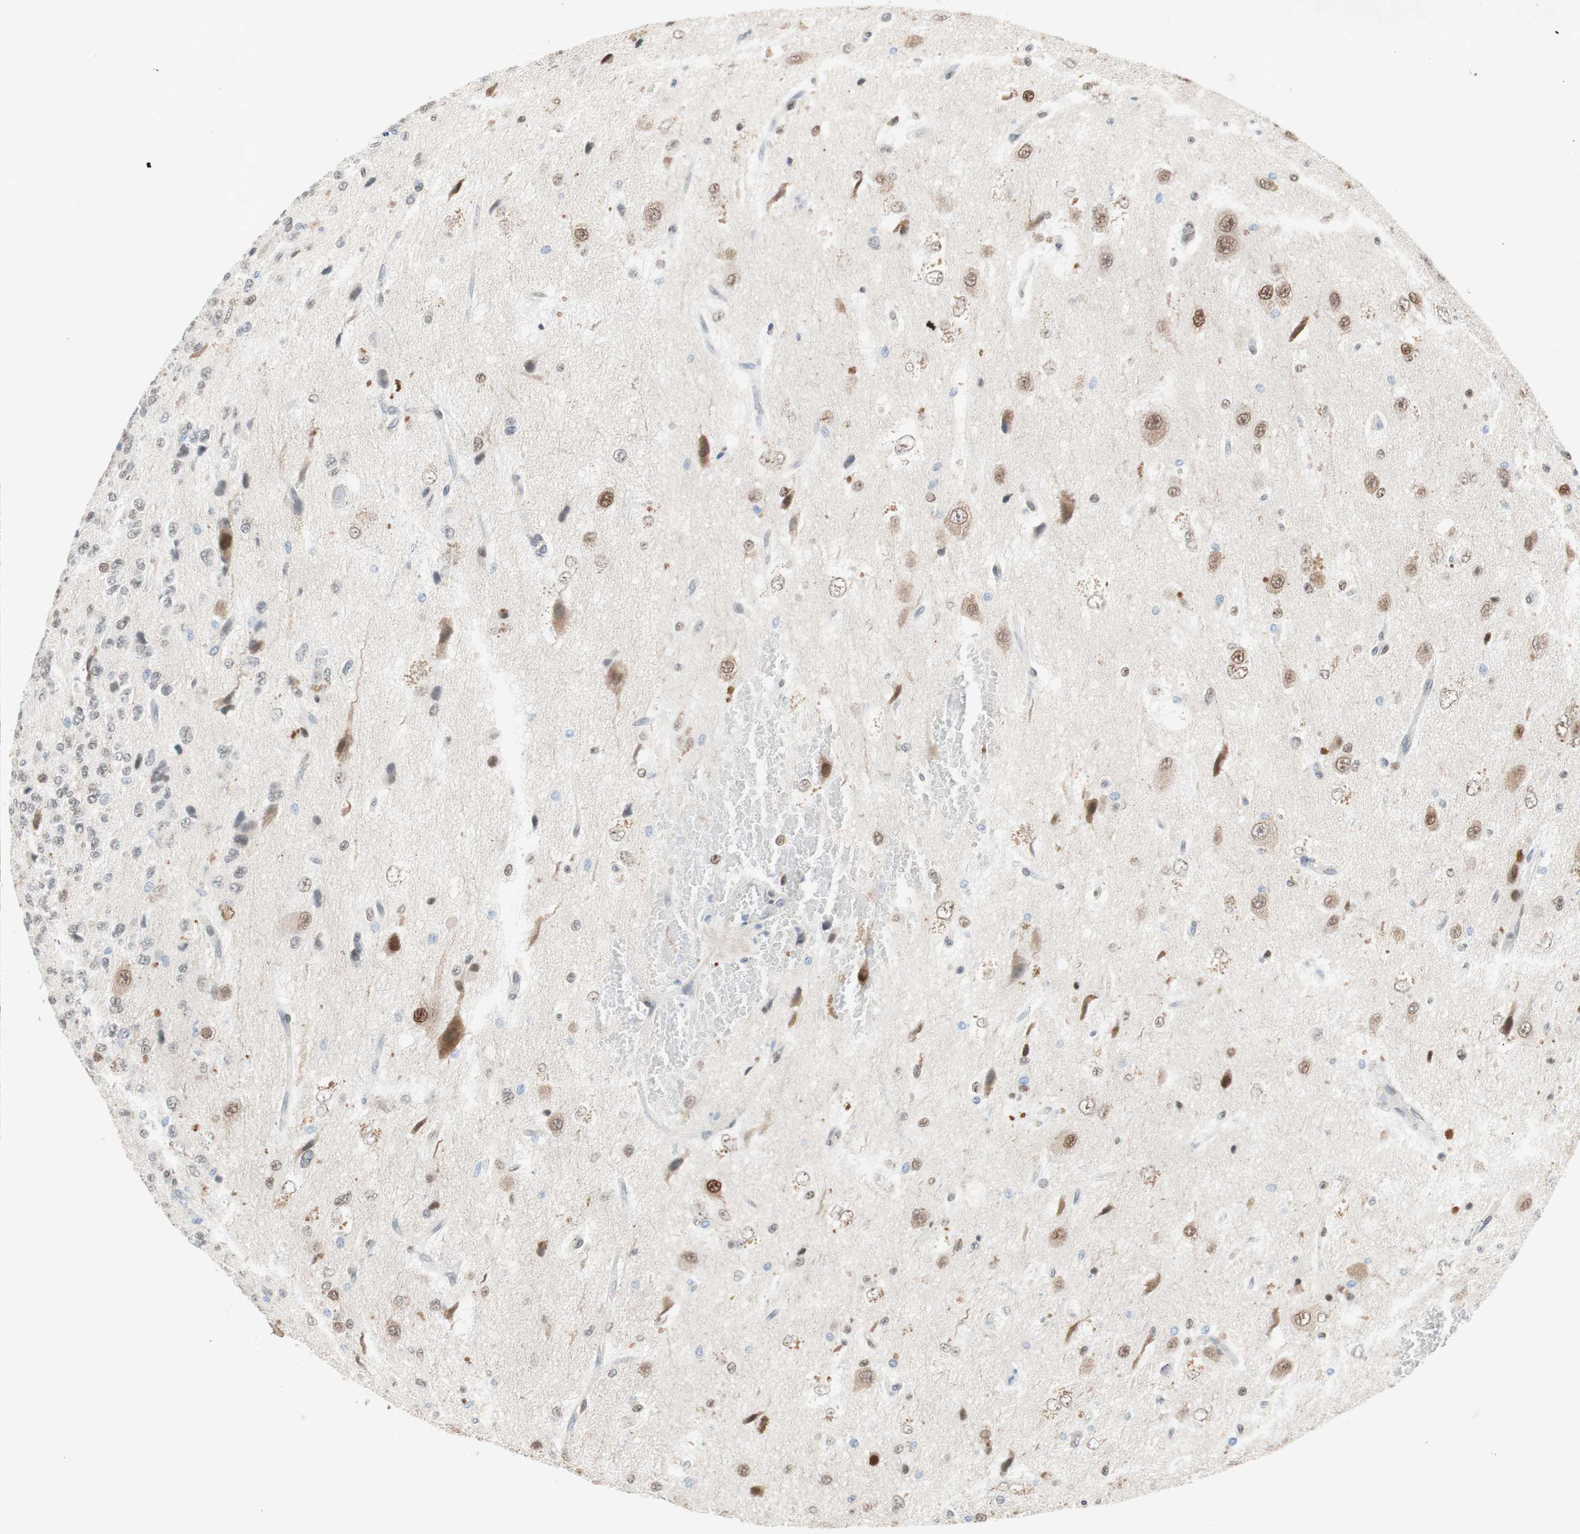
{"staining": {"intensity": "weak", "quantity": "25%-75%", "location": "nuclear"}, "tissue": "glioma", "cell_type": "Tumor cells", "image_type": "cancer", "snomed": [{"axis": "morphology", "description": "Glioma, malignant, High grade"}, {"axis": "topography", "description": "pancreas cauda"}], "caption": "Tumor cells demonstrate weak nuclear positivity in about 25%-75% of cells in glioma.", "gene": "ARNT2", "patient": {"sex": "male", "age": 60}}